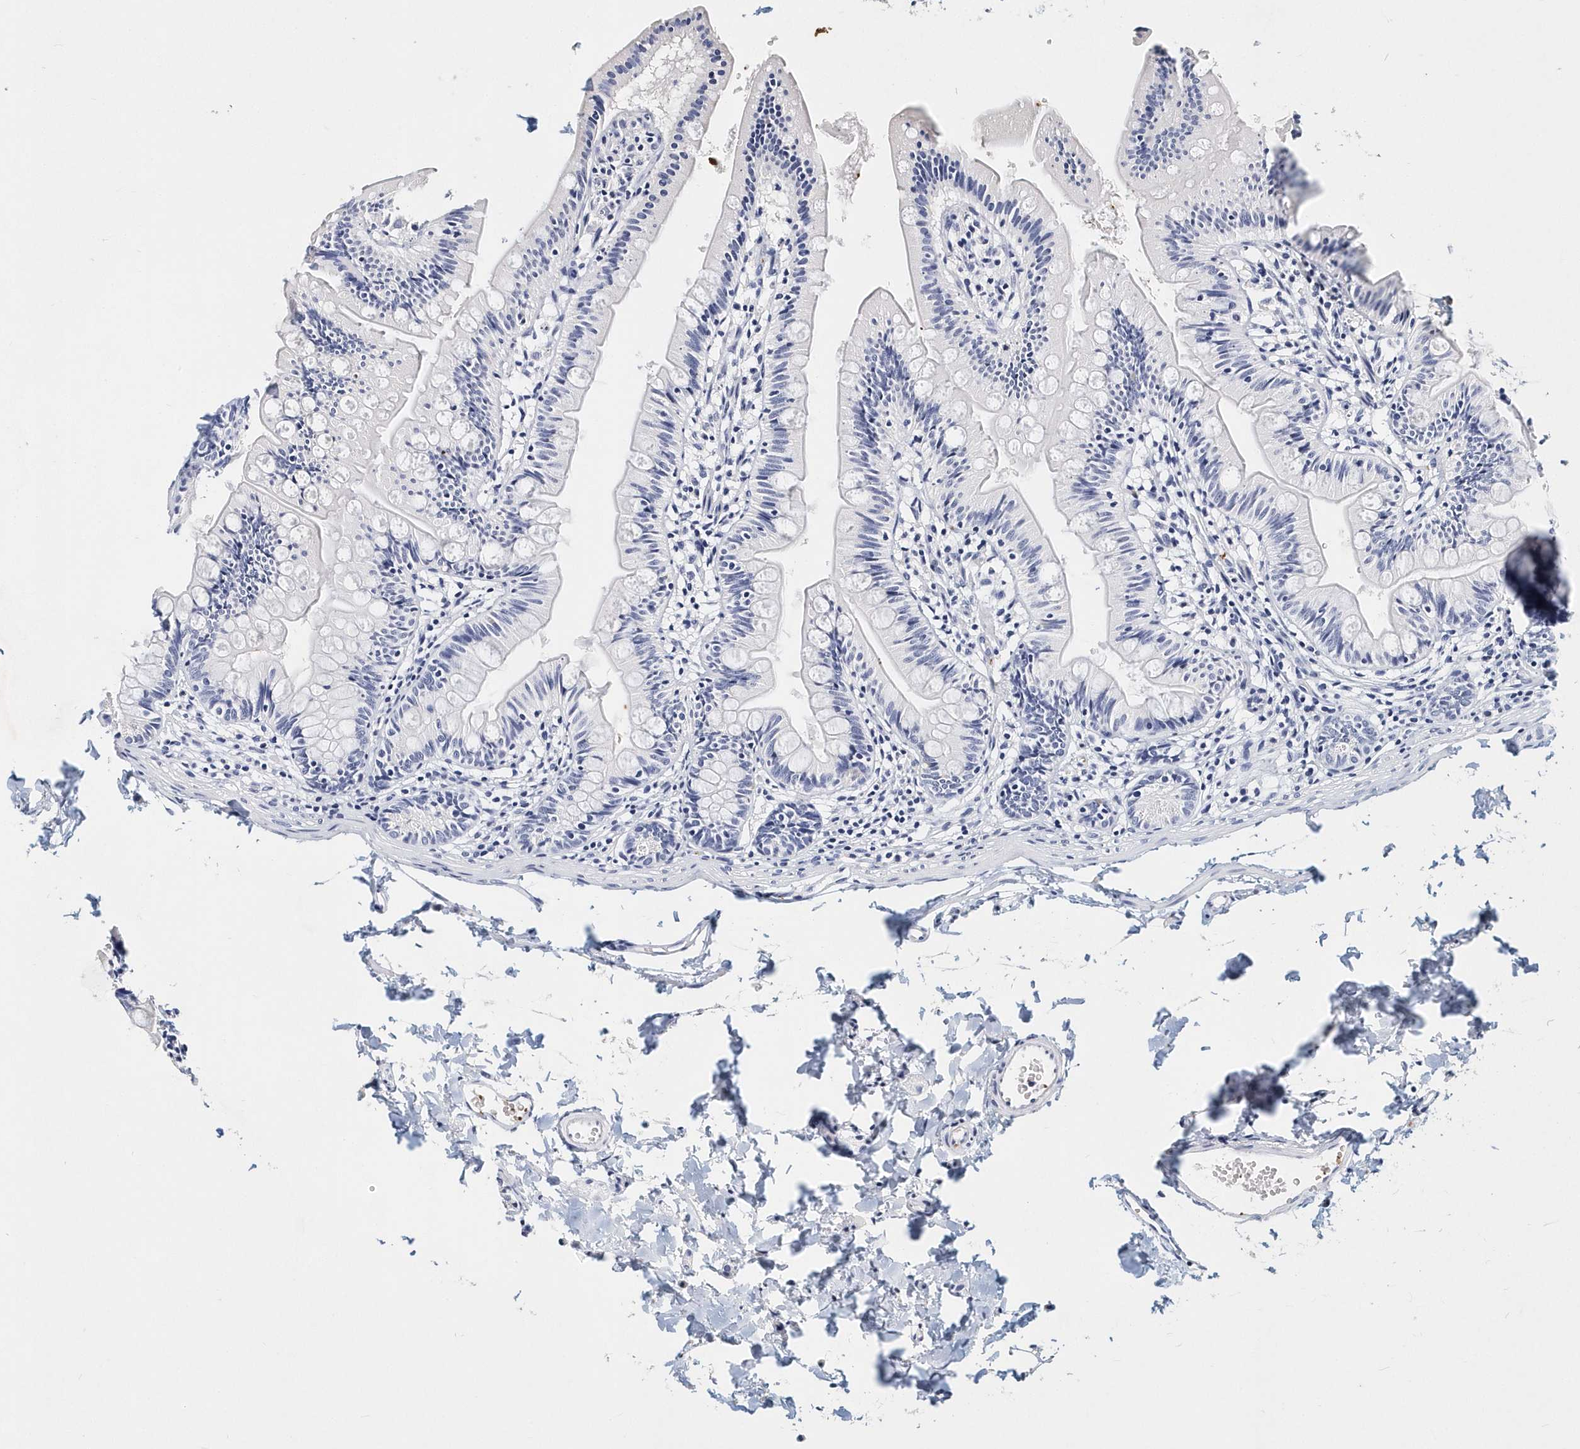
{"staining": {"intensity": "negative", "quantity": "none", "location": "none"}, "tissue": "small intestine", "cell_type": "Glandular cells", "image_type": "normal", "snomed": [{"axis": "morphology", "description": "Normal tissue, NOS"}, {"axis": "topography", "description": "Small intestine"}], "caption": "Immunohistochemistry histopathology image of unremarkable small intestine: small intestine stained with DAB (3,3'-diaminobenzidine) exhibits no significant protein positivity in glandular cells. (DAB (3,3'-diaminobenzidine) immunohistochemistry visualized using brightfield microscopy, high magnification).", "gene": "ITGA2B", "patient": {"sex": "male", "age": 7}}